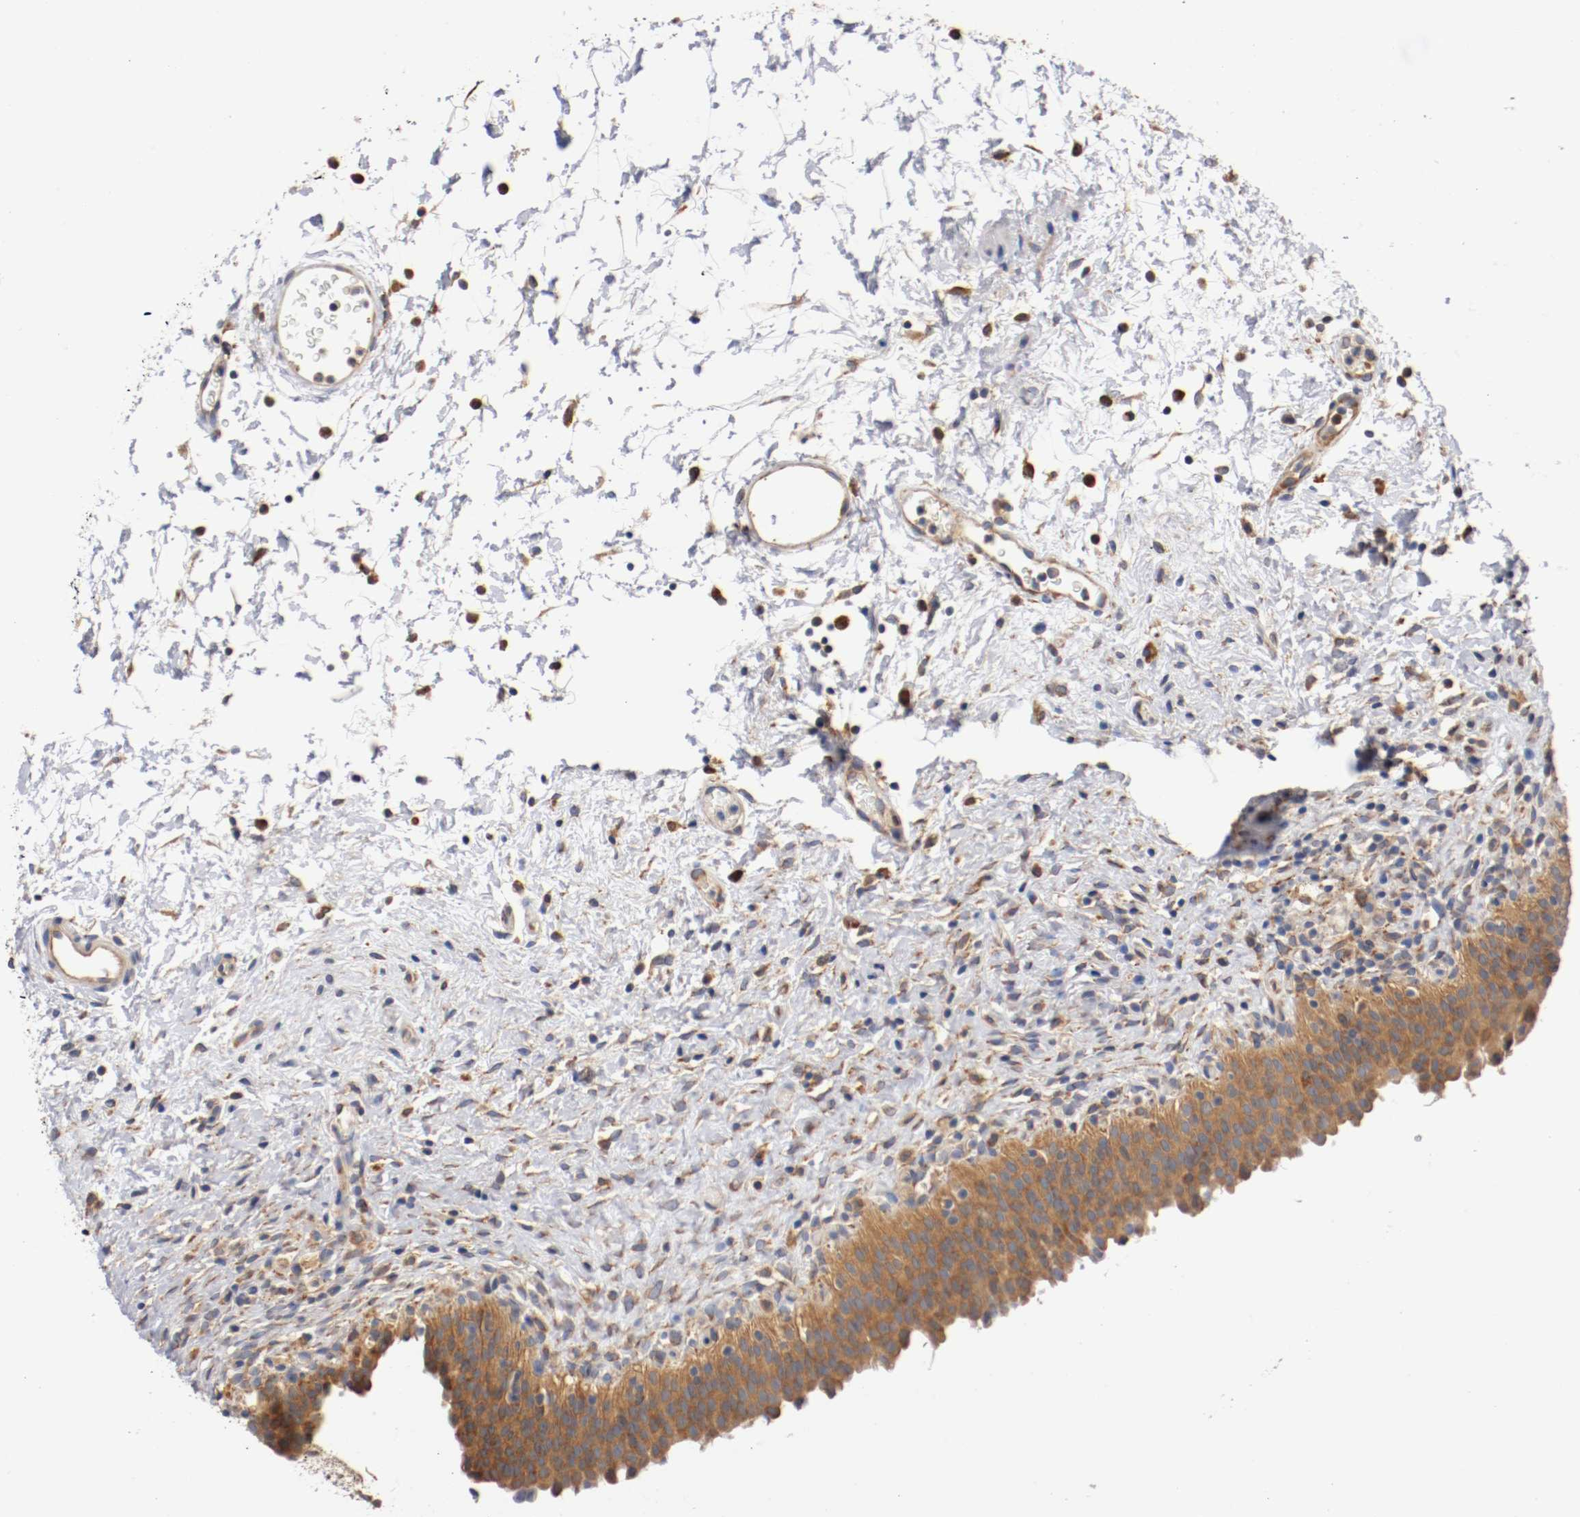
{"staining": {"intensity": "moderate", "quantity": ">75%", "location": "cytoplasmic/membranous"}, "tissue": "urinary bladder", "cell_type": "Urothelial cells", "image_type": "normal", "snomed": [{"axis": "morphology", "description": "Normal tissue, NOS"}, {"axis": "topography", "description": "Urinary bladder"}], "caption": "Protein staining of benign urinary bladder displays moderate cytoplasmic/membranous expression in approximately >75% of urothelial cells.", "gene": "TNFSF12", "patient": {"sex": "male", "age": 51}}